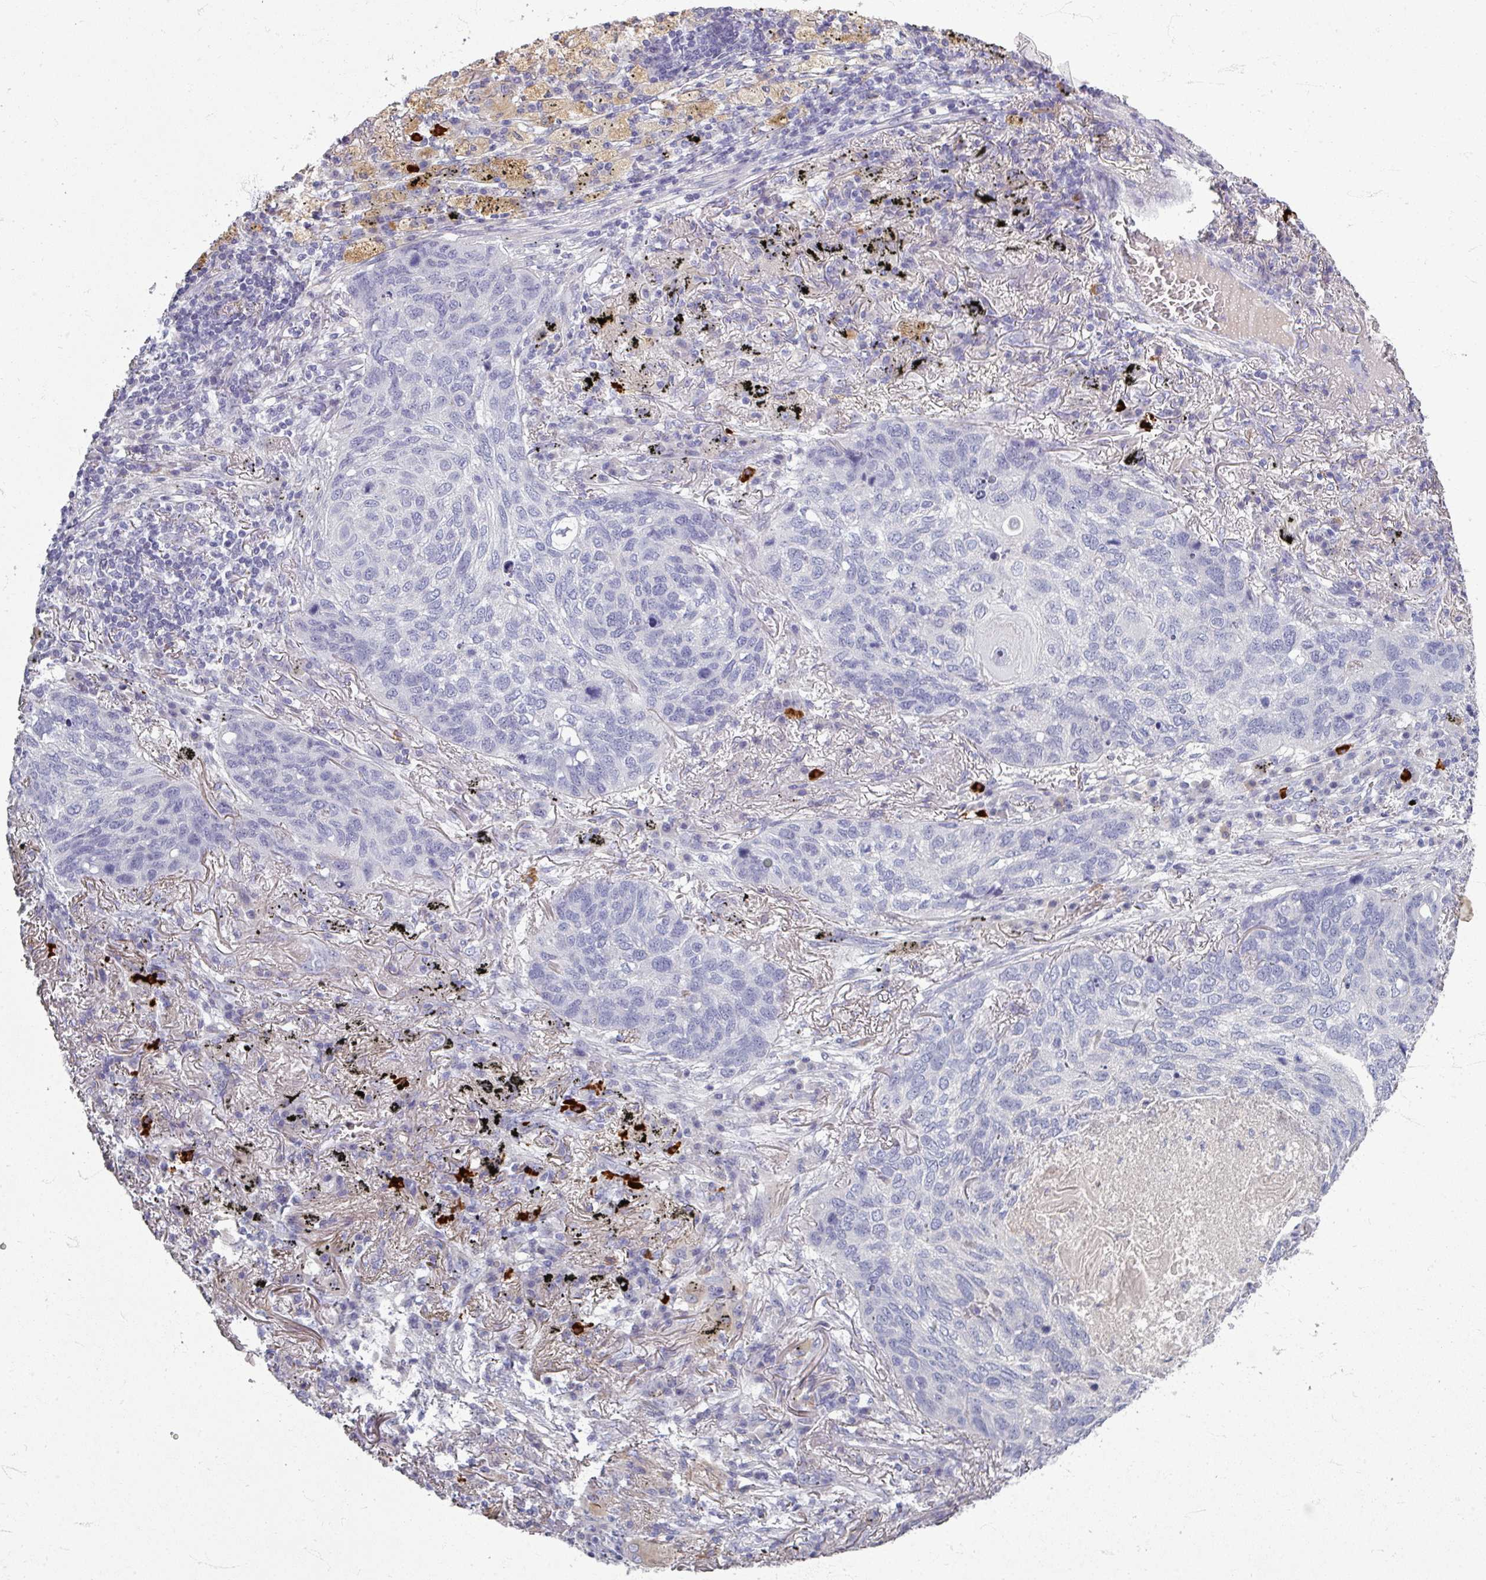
{"staining": {"intensity": "negative", "quantity": "none", "location": "none"}, "tissue": "lung cancer", "cell_type": "Tumor cells", "image_type": "cancer", "snomed": [{"axis": "morphology", "description": "Squamous cell carcinoma, NOS"}, {"axis": "topography", "description": "Lung"}], "caption": "A micrograph of human lung cancer is negative for staining in tumor cells.", "gene": "ZNF878", "patient": {"sex": "female", "age": 63}}